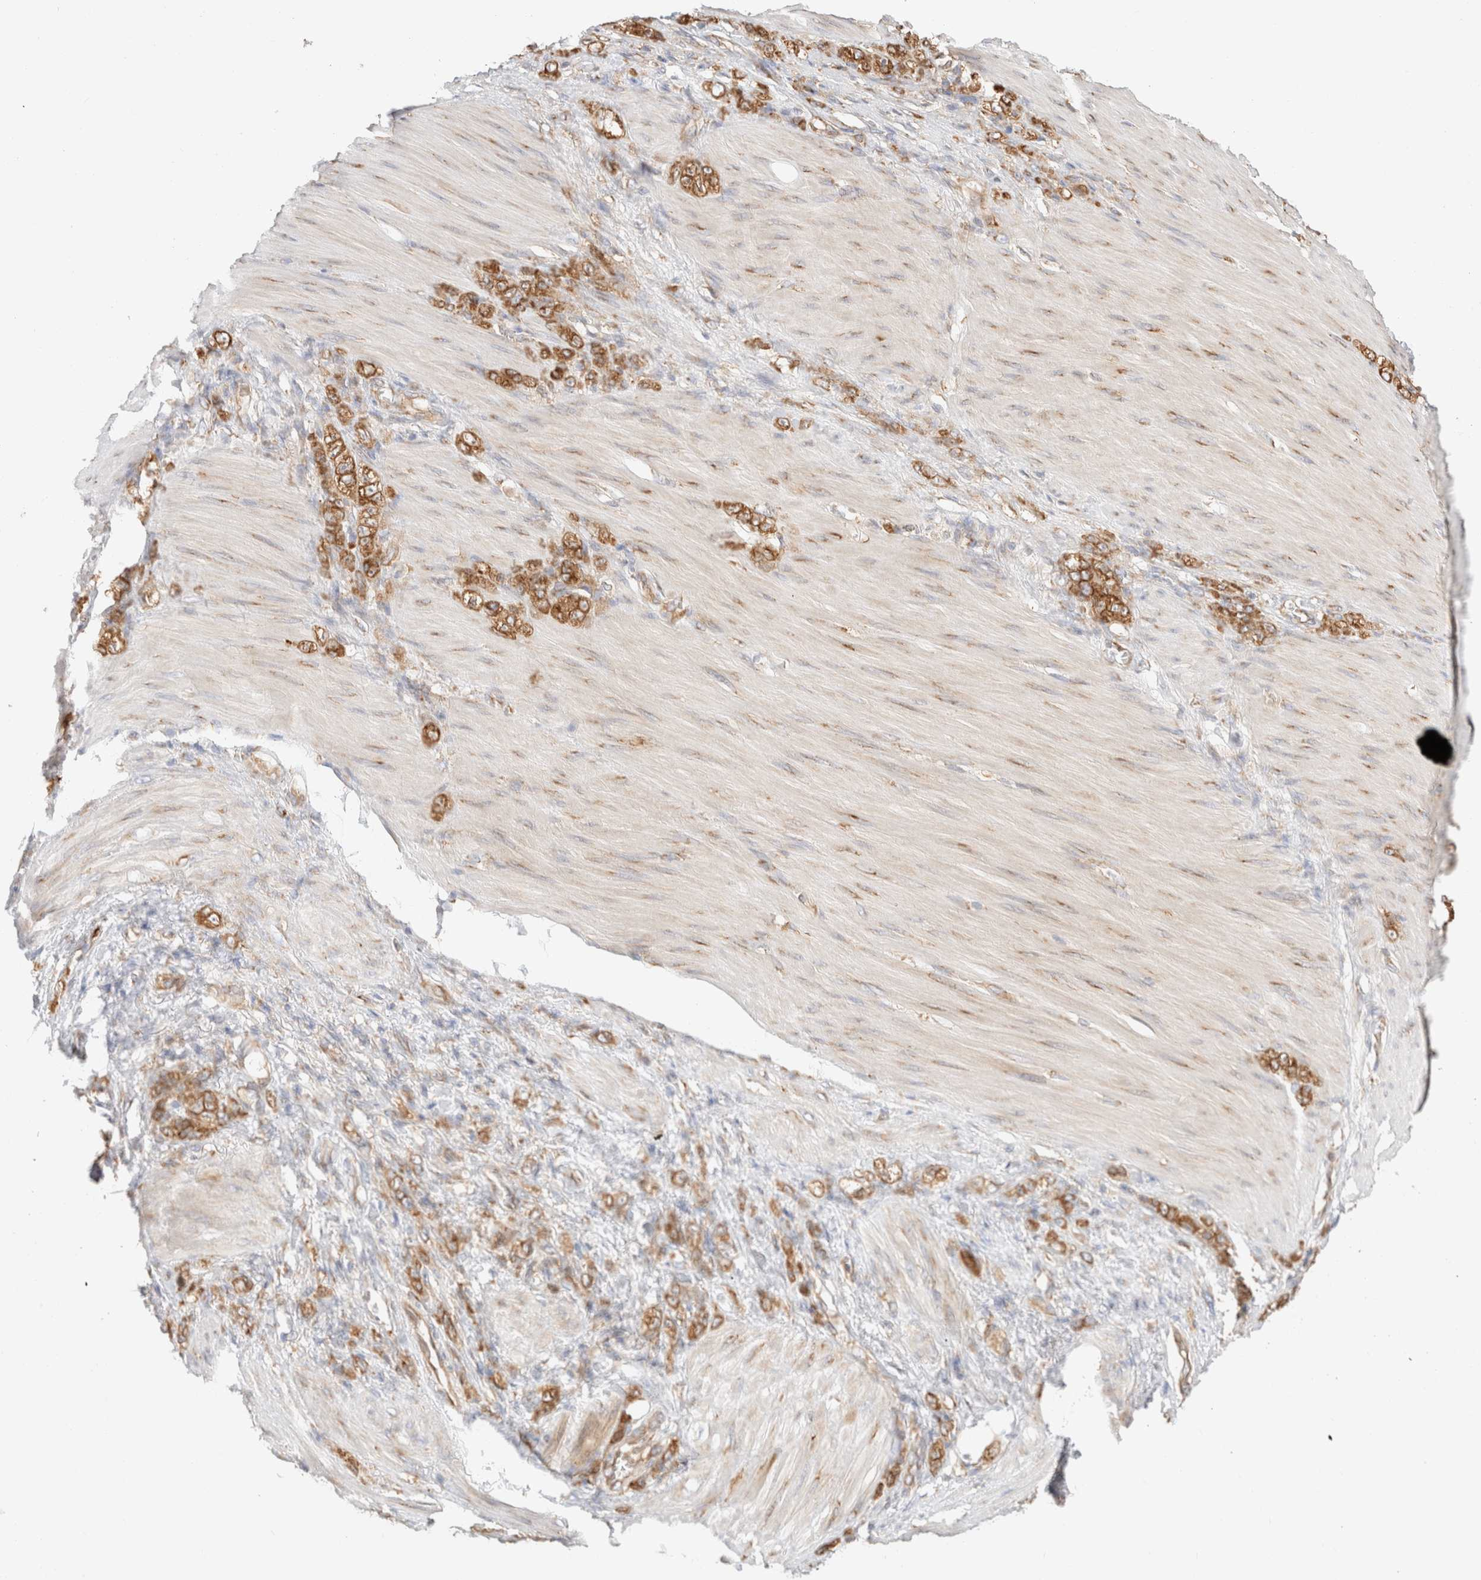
{"staining": {"intensity": "strong", "quantity": ">75%", "location": "cytoplasmic/membranous"}, "tissue": "stomach cancer", "cell_type": "Tumor cells", "image_type": "cancer", "snomed": [{"axis": "morphology", "description": "Normal tissue, NOS"}, {"axis": "morphology", "description": "Adenocarcinoma, NOS"}, {"axis": "topography", "description": "Stomach"}], "caption": "Immunohistochemistry (IHC) (DAB) staining of adenocarcinoma (stomach) displays strong cytoplasmic/membranous protein positivity in approximately >75% of tumor cells. The staining is performed using DAB brown chromogen to label protein expression. The nuclei are counter-stained blue using hematoxylin.", "gene": "ZC2HC1A", "patient": {"sex": "male", "age": 82}}